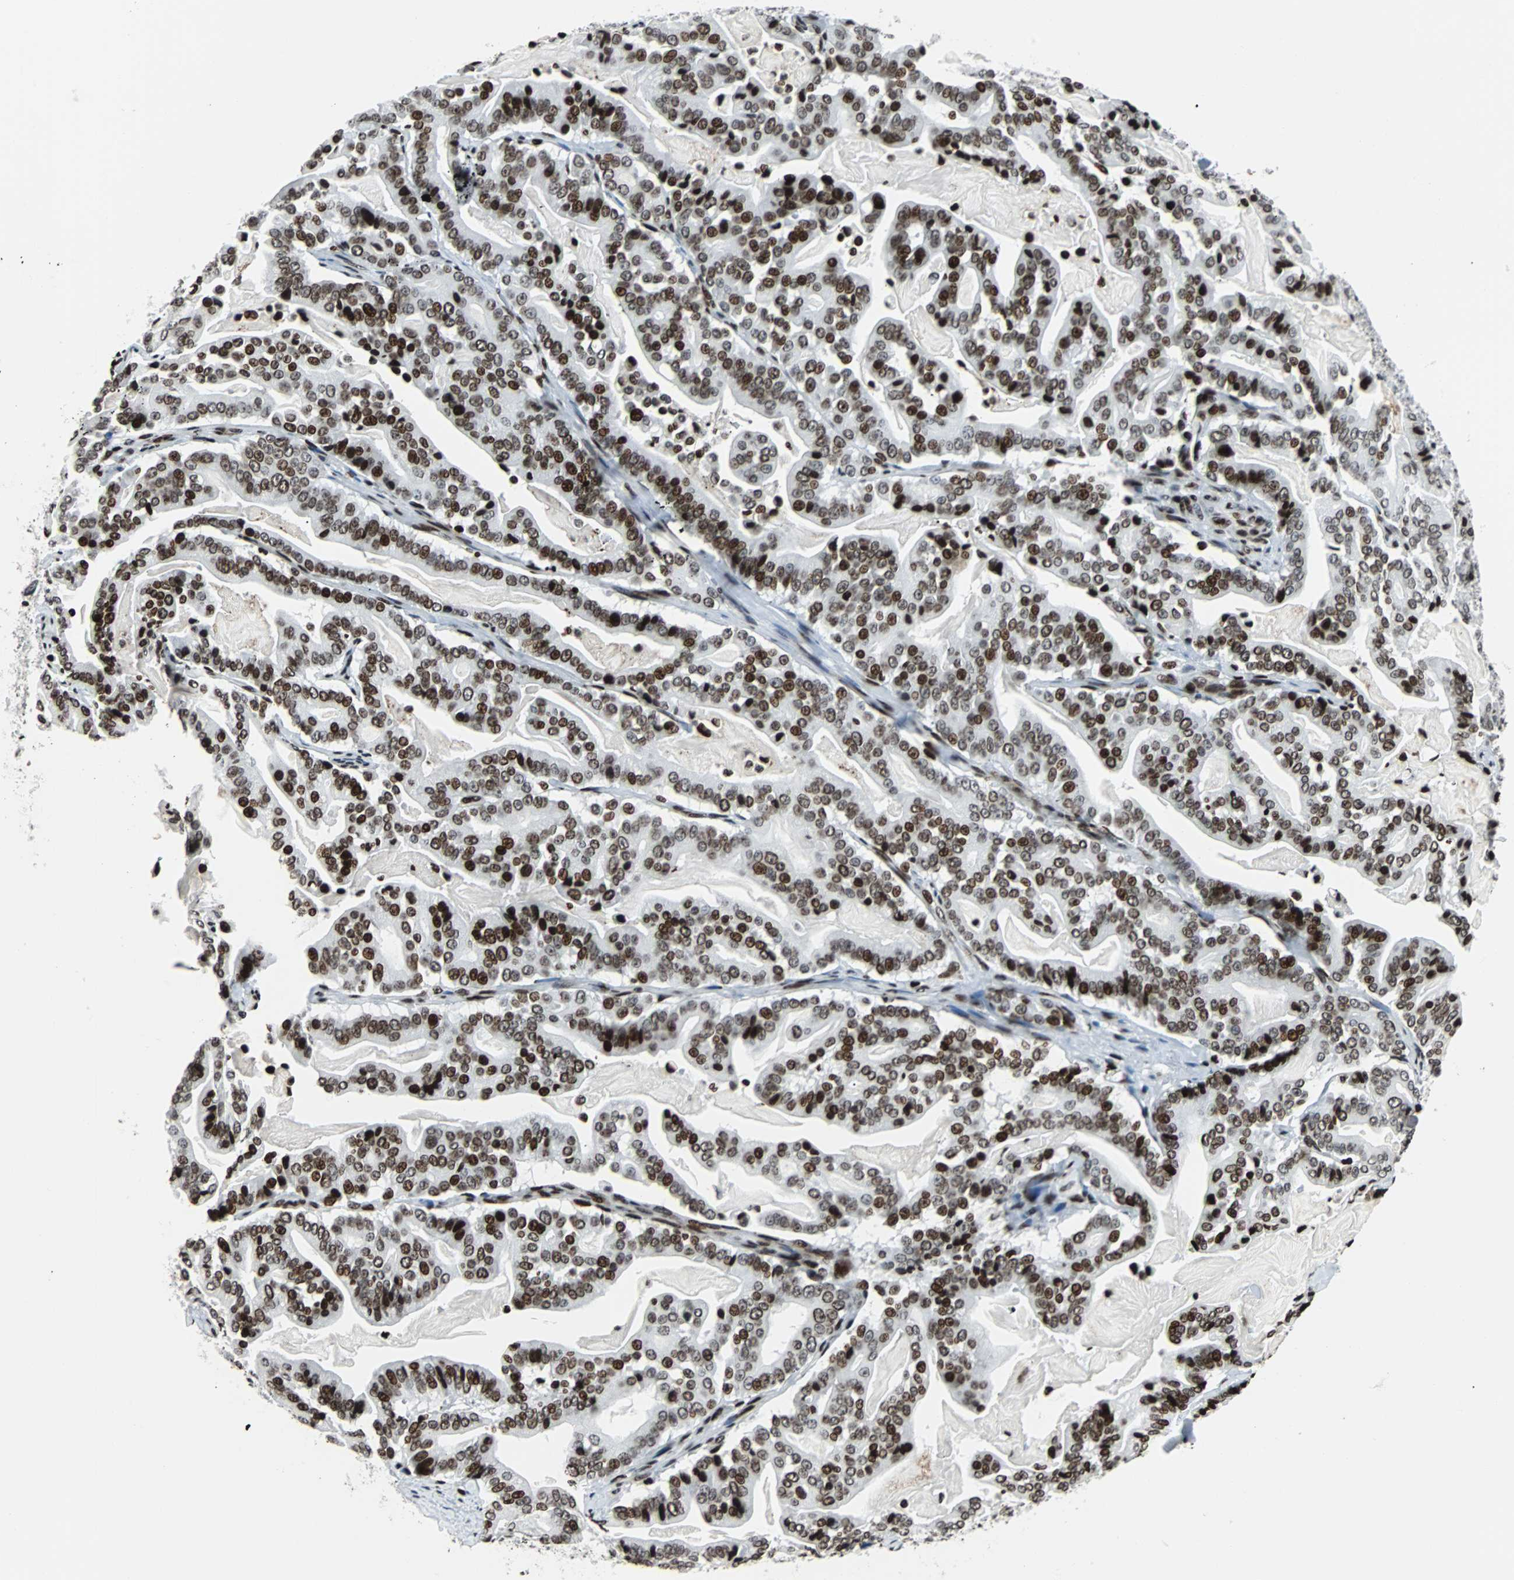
{"staining": {"intensity": "strong", "quantity": ">75%", "location": "nuclear"}, "tissue": "pancreatic cancer", "cell_type": "Tumor cells", "image_type": "cancer", "snomed": [{"axis": "morphology", "description": "Adenocarcinoma, NOS"}, {"axis": "topography", "description": "Pancreas"}], "caption": "High-power microscopy captured an IHC photomicrograph of pancreatic adenocarcinoma, revealing strong nuclear staining in about >75% of tumor cells.", "gene": "ZNF131", "patient": {"sex": "male", "age": 63}}